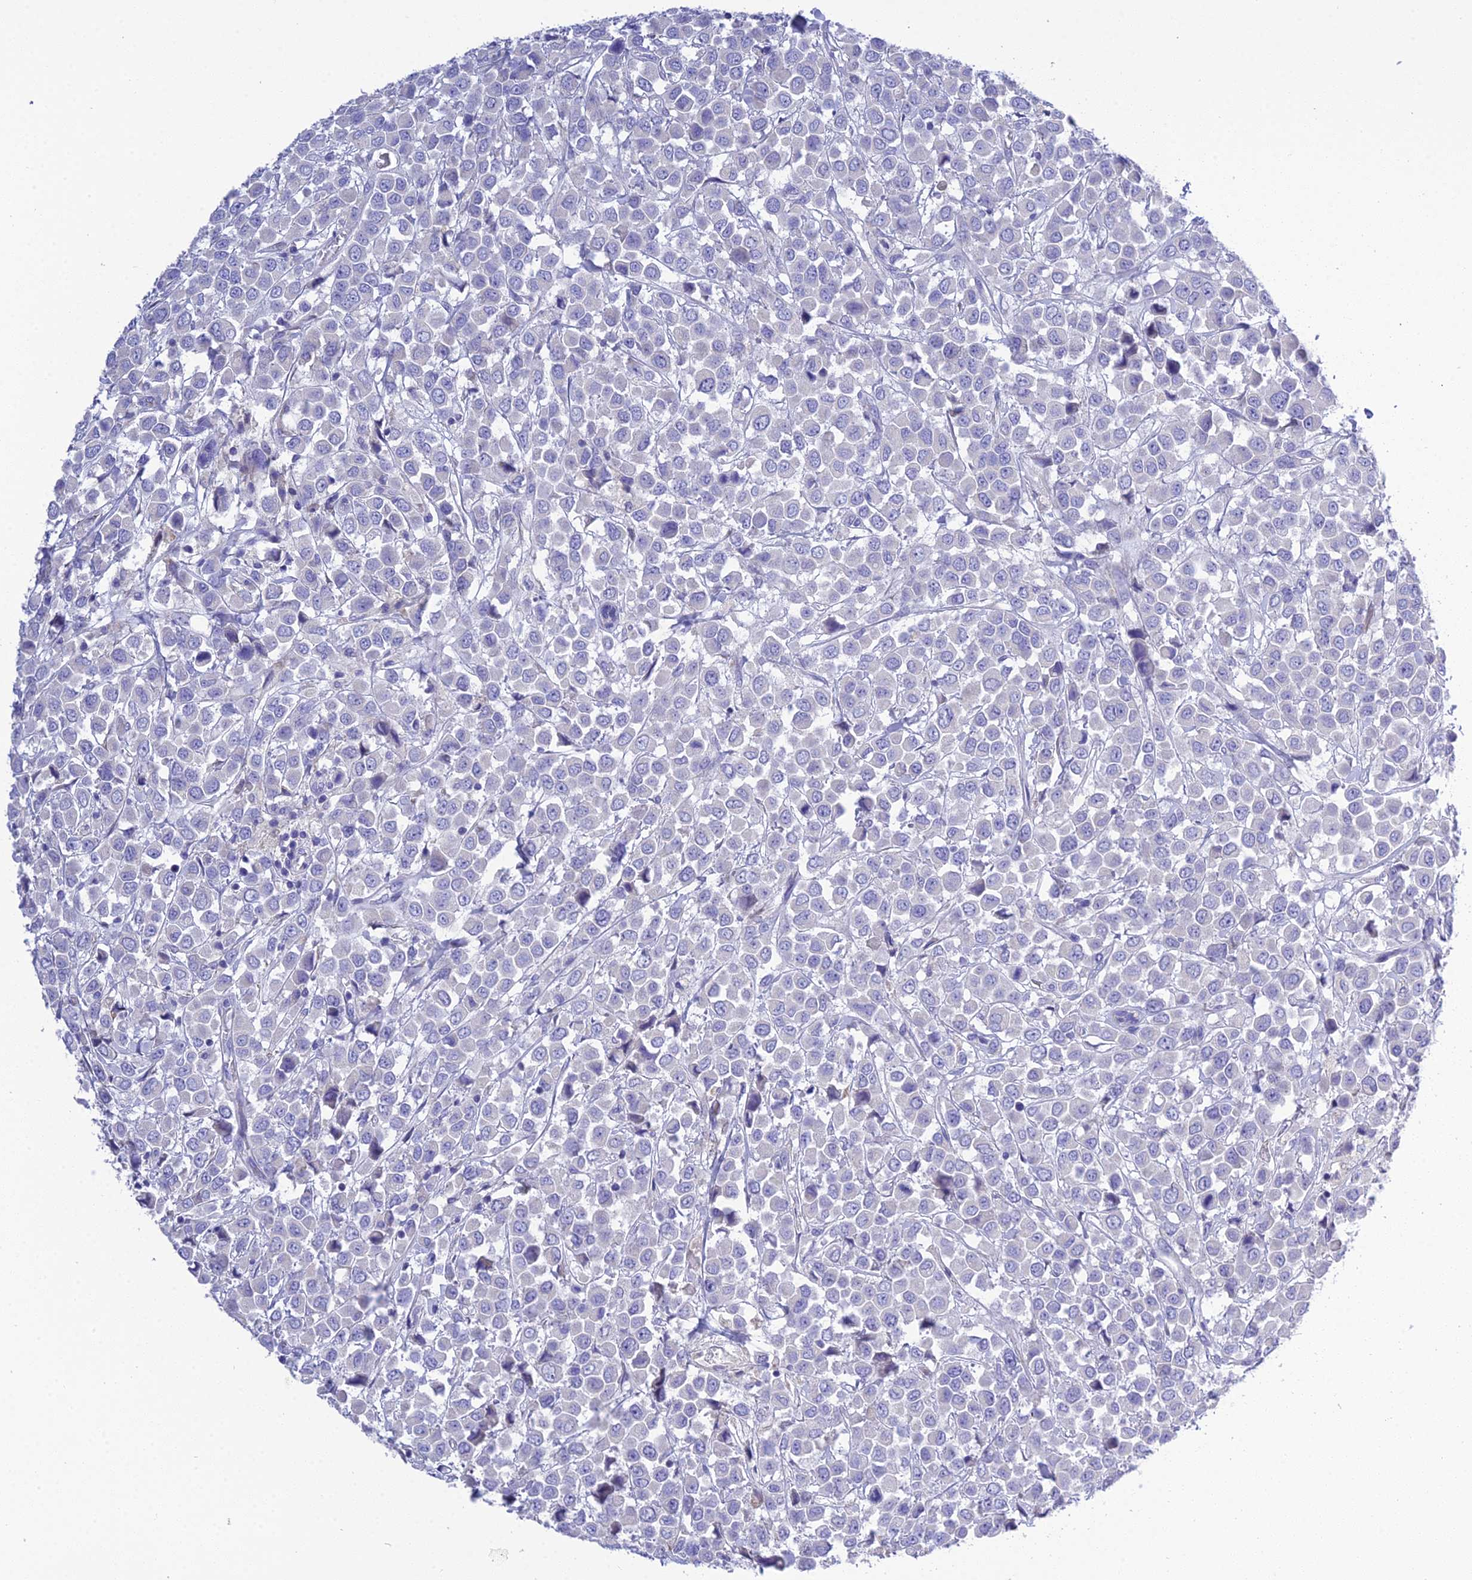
{"staining": {"intensity": "negative", "quantity": "none", "location": "none"}, "tissue": "breast cancer", "cell_type": "Tumor cells", "image_type": "cancer", "snomed": [{"axis": "morphology", "description": "Duct carcinoma"}, {"axis": "topography", "description": "Breast"}], "caption": "Immunohistochemical staining of invasive ductal carcinoma (breast) demonstrates no significant expression in tumor cells.", "gene": "KIAA0408", "patient": {"sex": "female", "age": 61}}